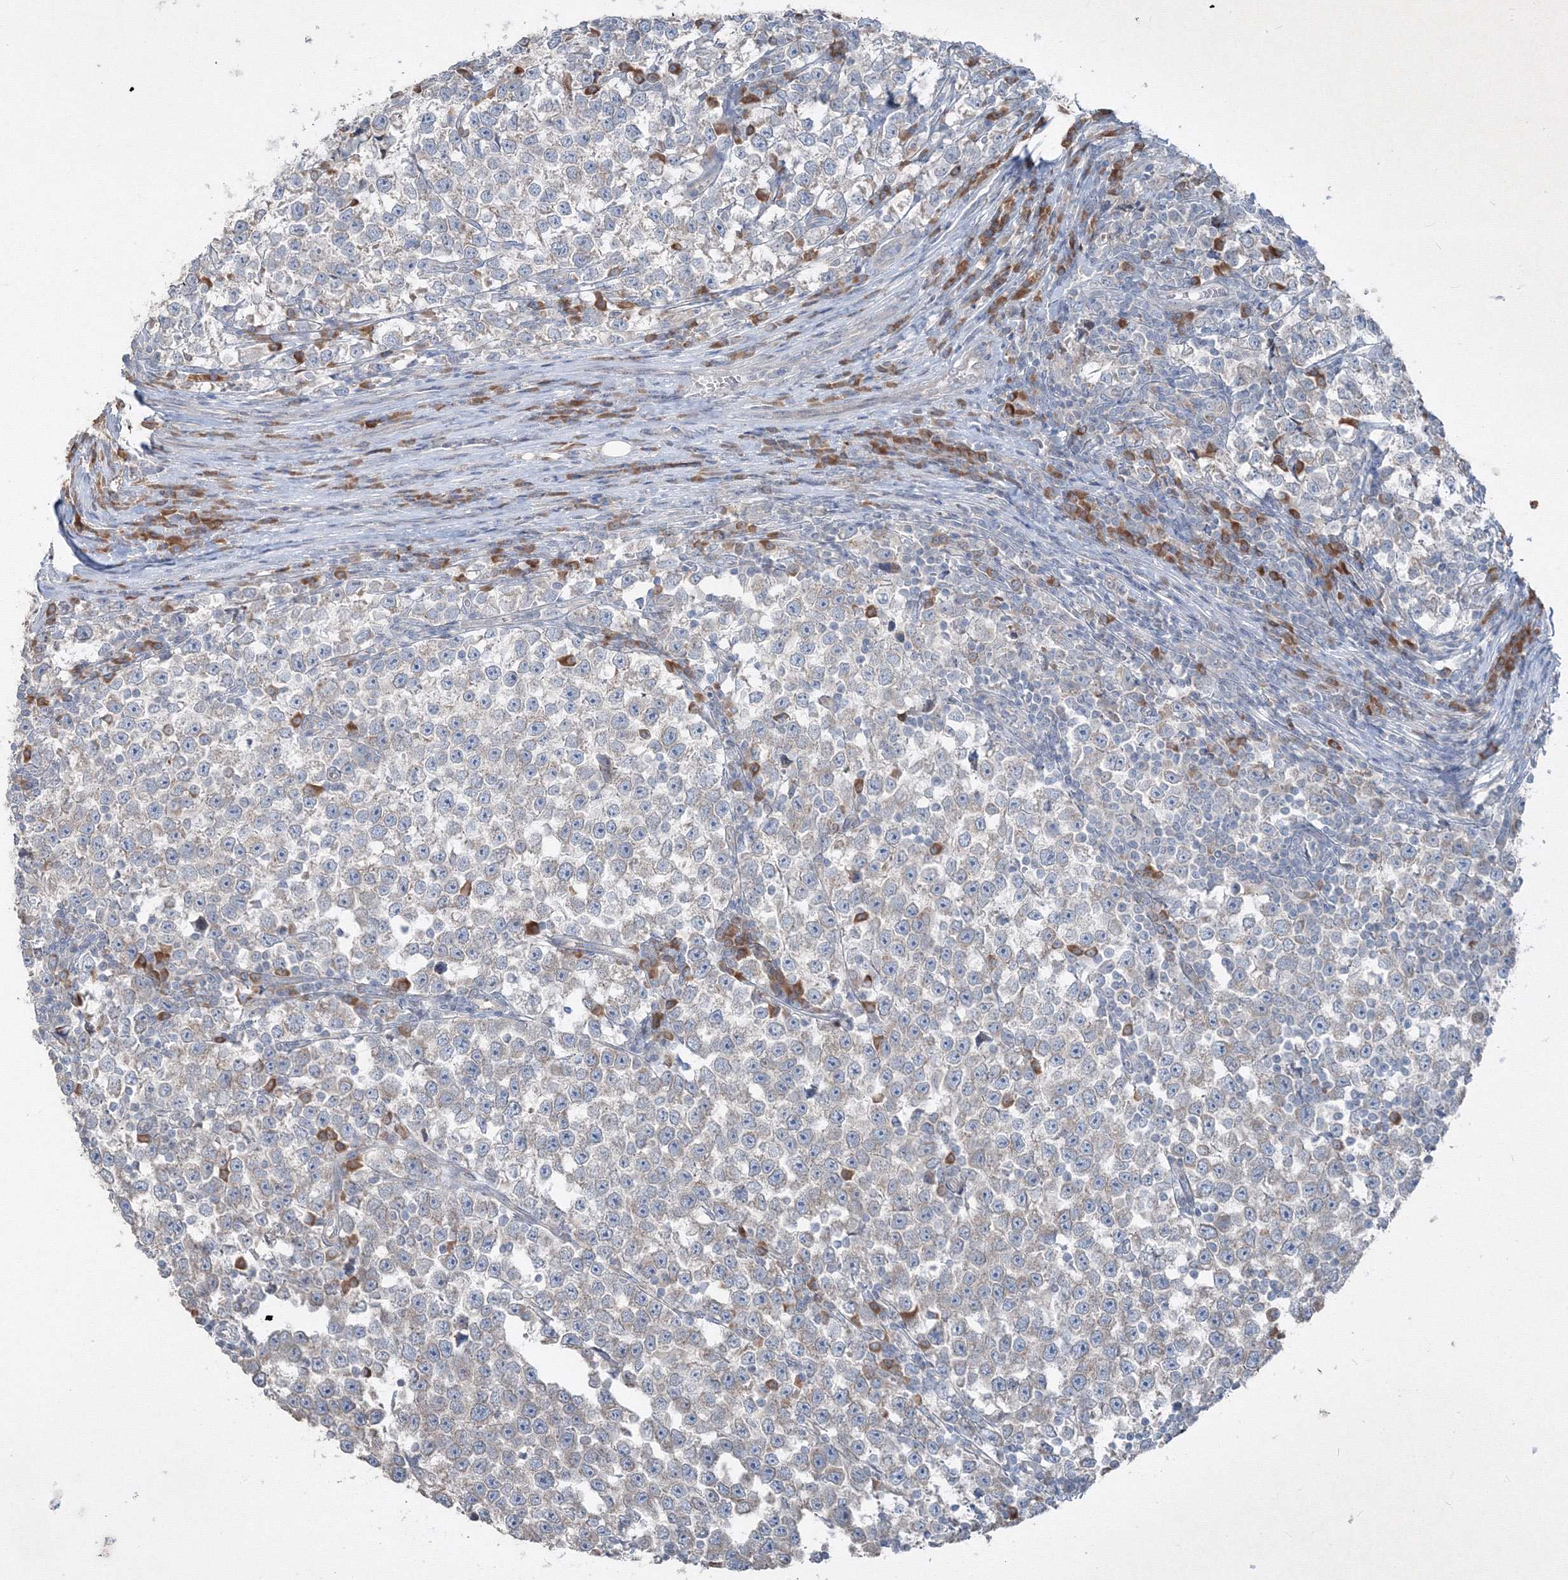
{"staining": {"intensity": "weak", "quantity": "<25%", "location": "cytoplasmic/membranous"}, "tissue": "testis cancer", "cell_type": "Tumor cells", "image_type": "cancer", "snomed": [{"axis": "morphology", "description": "Normal tissue, NOS"}, {"axis": "morphology", "description": "Seminoma, NOS"}, {"axis": "topography", "description": "Testis"}], "caption": "Histopathology image shows no significant protein staining in tumor cells of seminoma (testis).", "gene": "IFNAR1", "patient": {"sex": "male", "age": 43}}